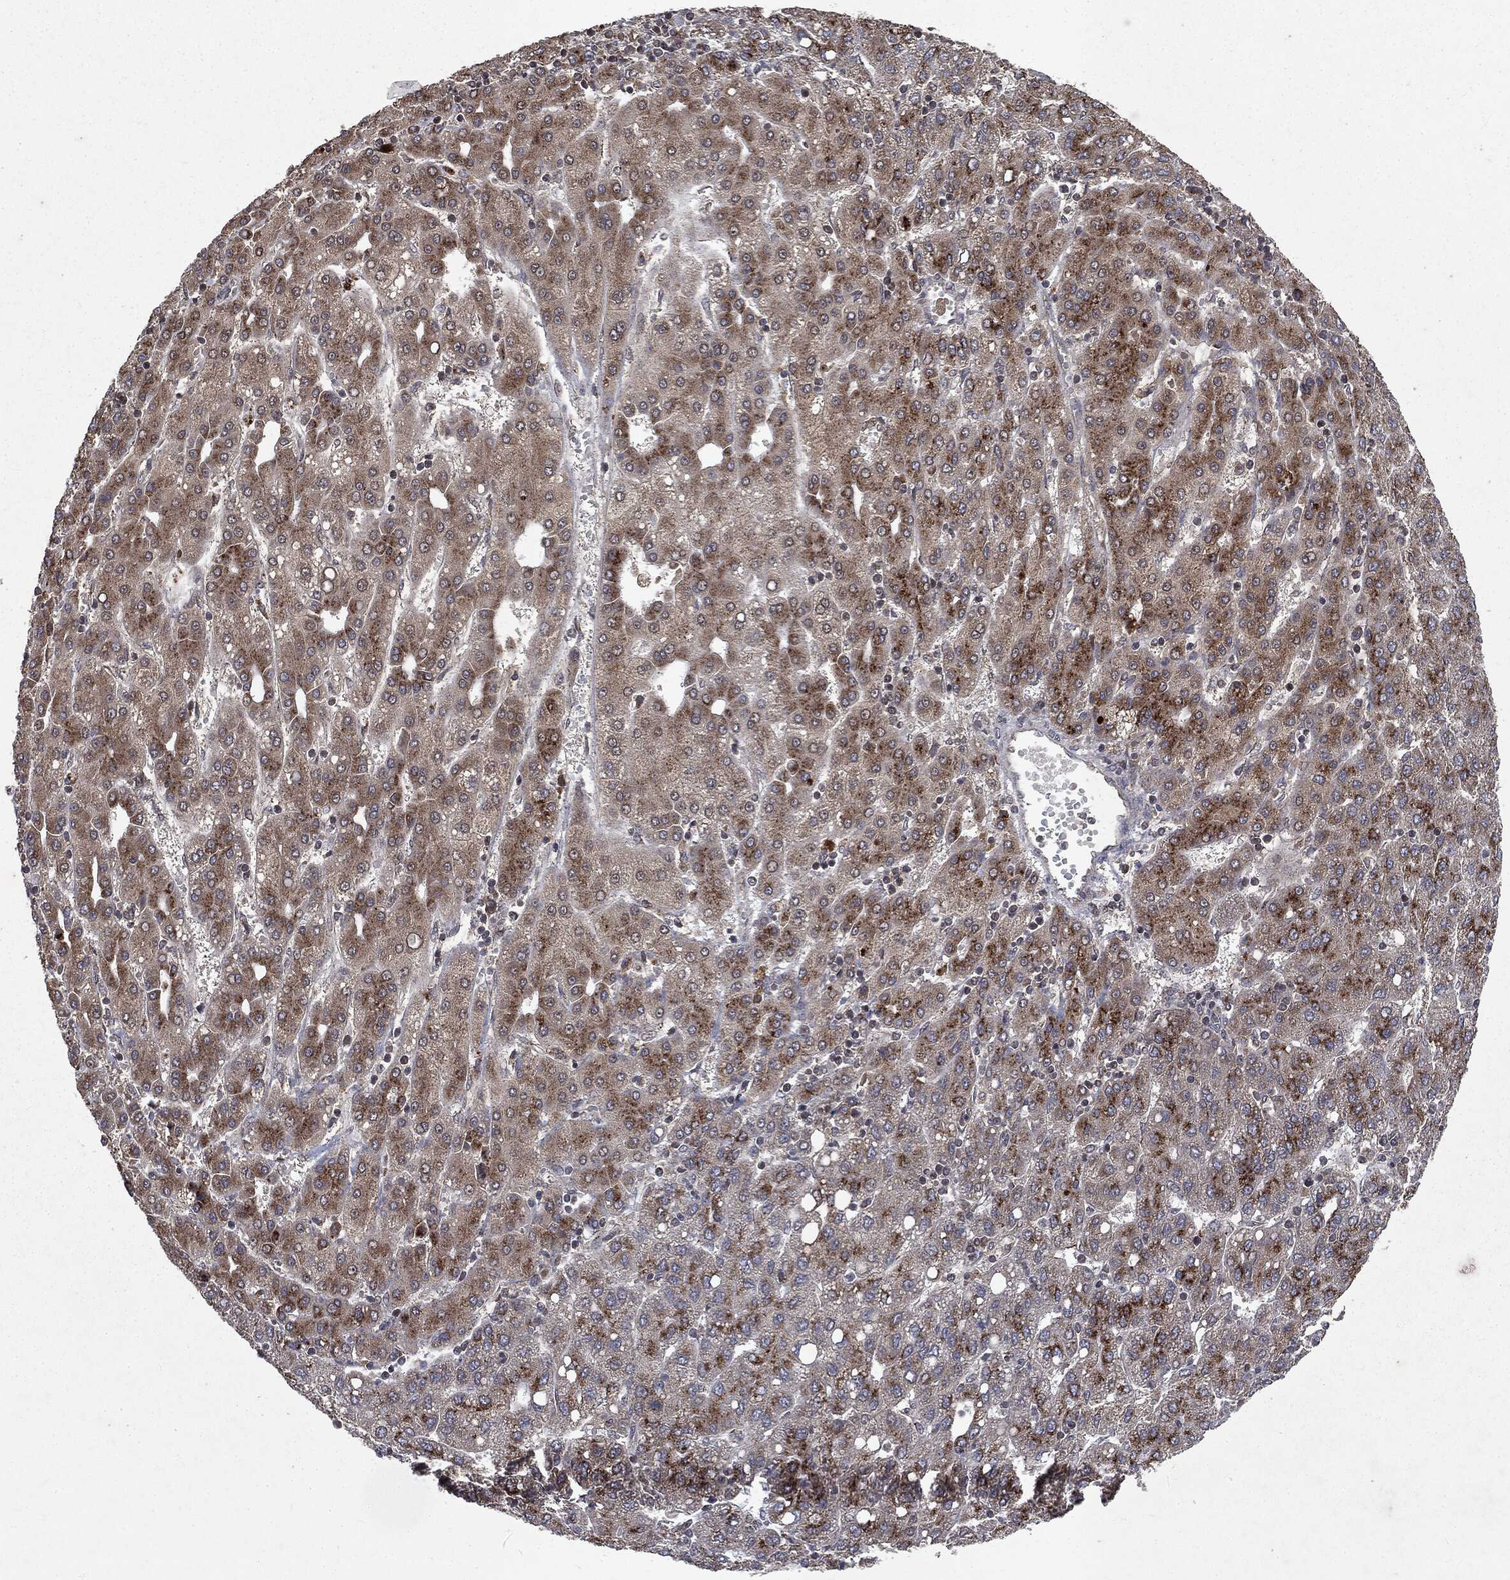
{"staining": {"intensity": "strong", "quantity": "25%-75%", "location": "cytoplasmic/membranous"}, "tissue": "liver cancer", "cell_type": "Tumor cells", "image_type": "cancer", "snomed": [{"axis": "morphology", "description": "Carcinoma, Hepatocellular, NOS"}, {"axis": "topography", "description": "Liver"}], "caption": "This is a photomicrograph of IHC staining of hepatocellular carcinoma (liver), which shows strong expression in the cytoplasmic/membranous of tumor cells.", "gene": "PLPPR2", "patient": {"sex": "male", "age": 65}}